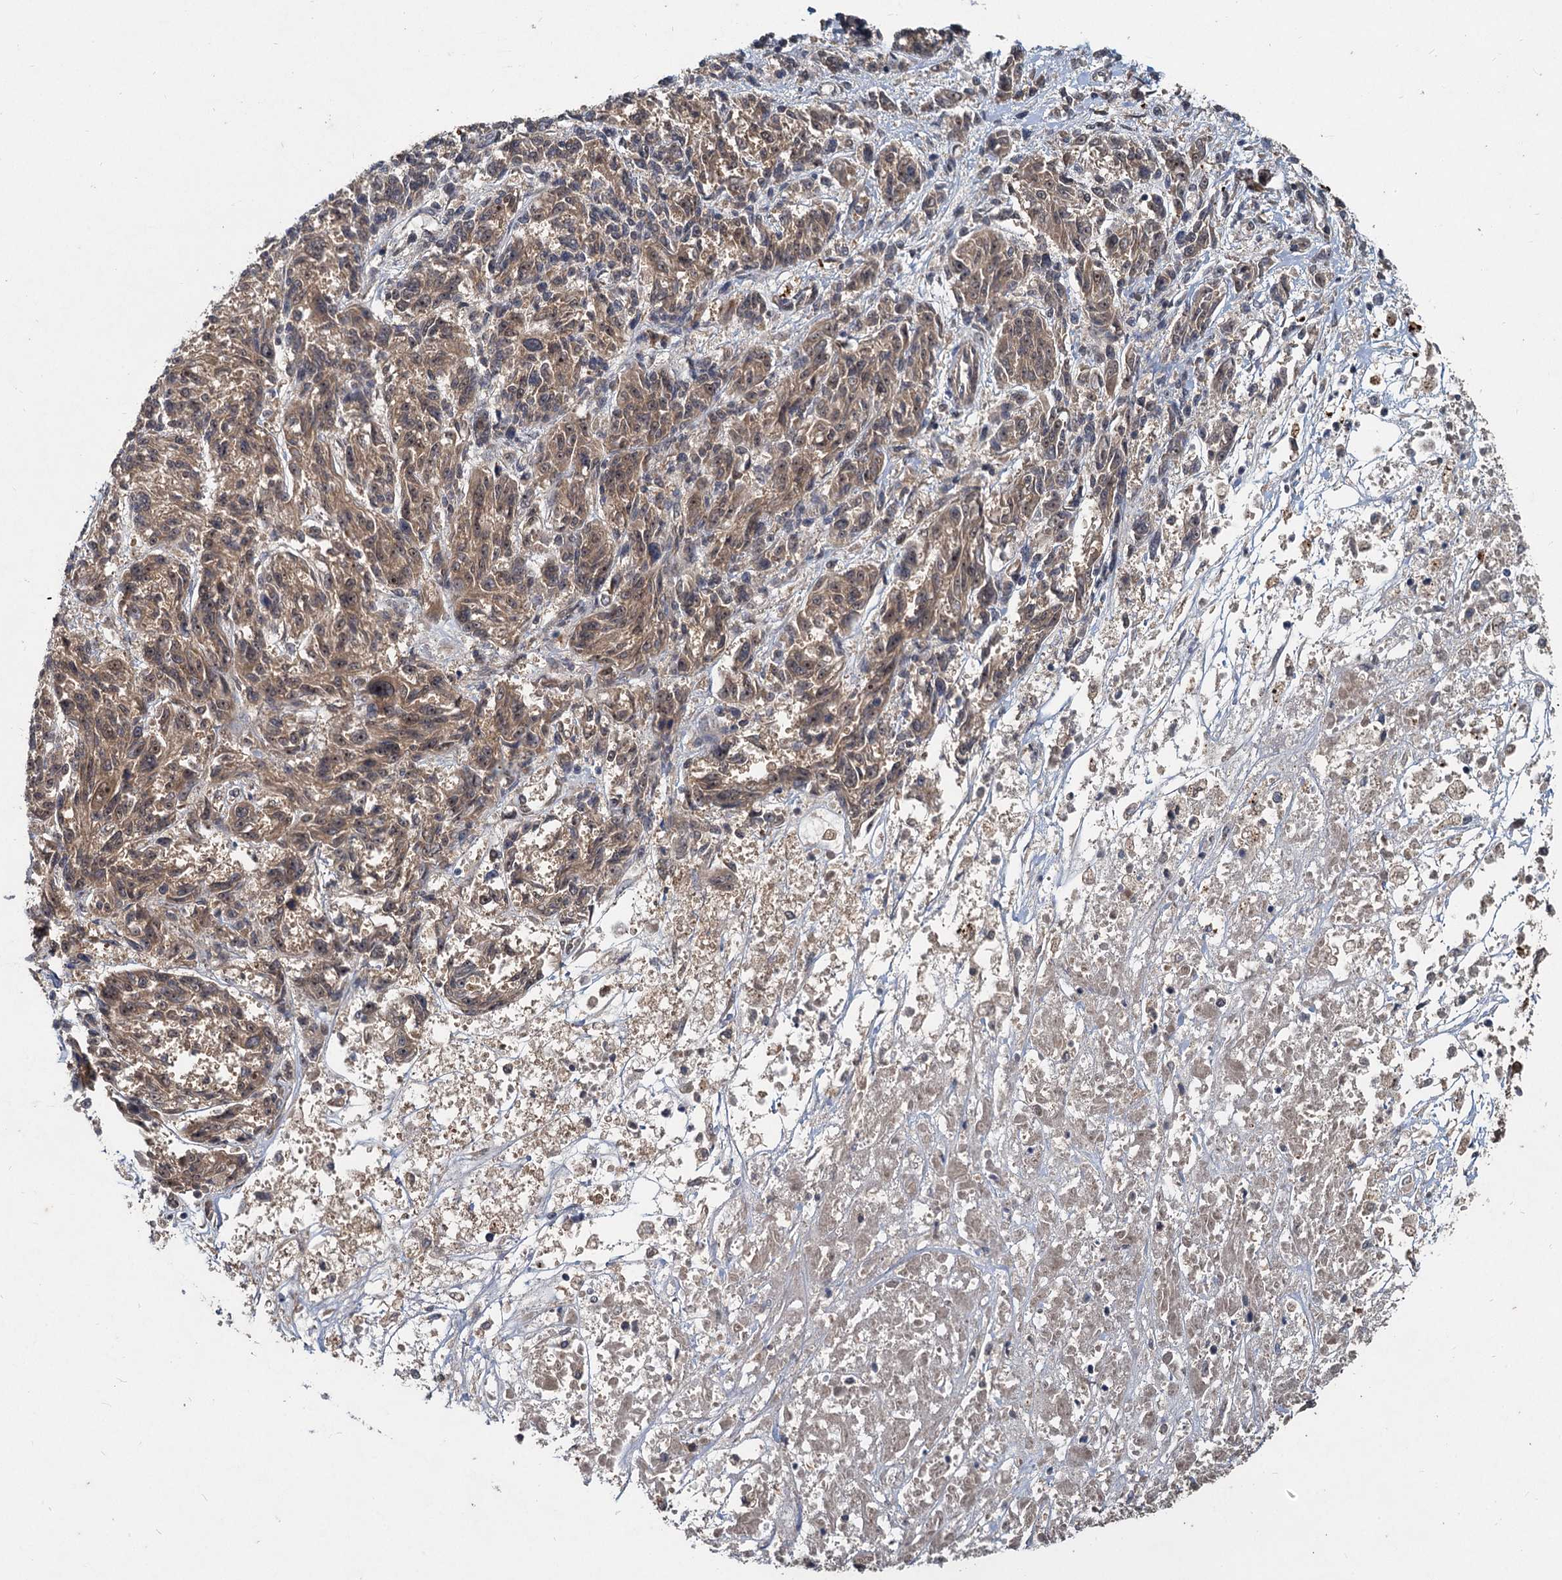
{"staining": {"intensity": "moderate", "quantity": "<25%", "location": "cytoplasmic/membranous,nuclear"}, "tissue": "melanoma", "cell_type": "Tumor cells", "image_type": "cancer", "snomed": [{"axis": "morphology", "description": "Malignant melanoma, NOS"}, {"axis": "topography", "description": "Skin"}], "caption": "Protein analysis of malignant melanoma tissue displays moderate cytoplasmic/membranous and nuclear expression in approximately <25% of tumor cells. The protein is shown in brown color, while the nuclei are stained blue.", "gene": "RITA1", "patient": {"sex": "male", "age": 53}}